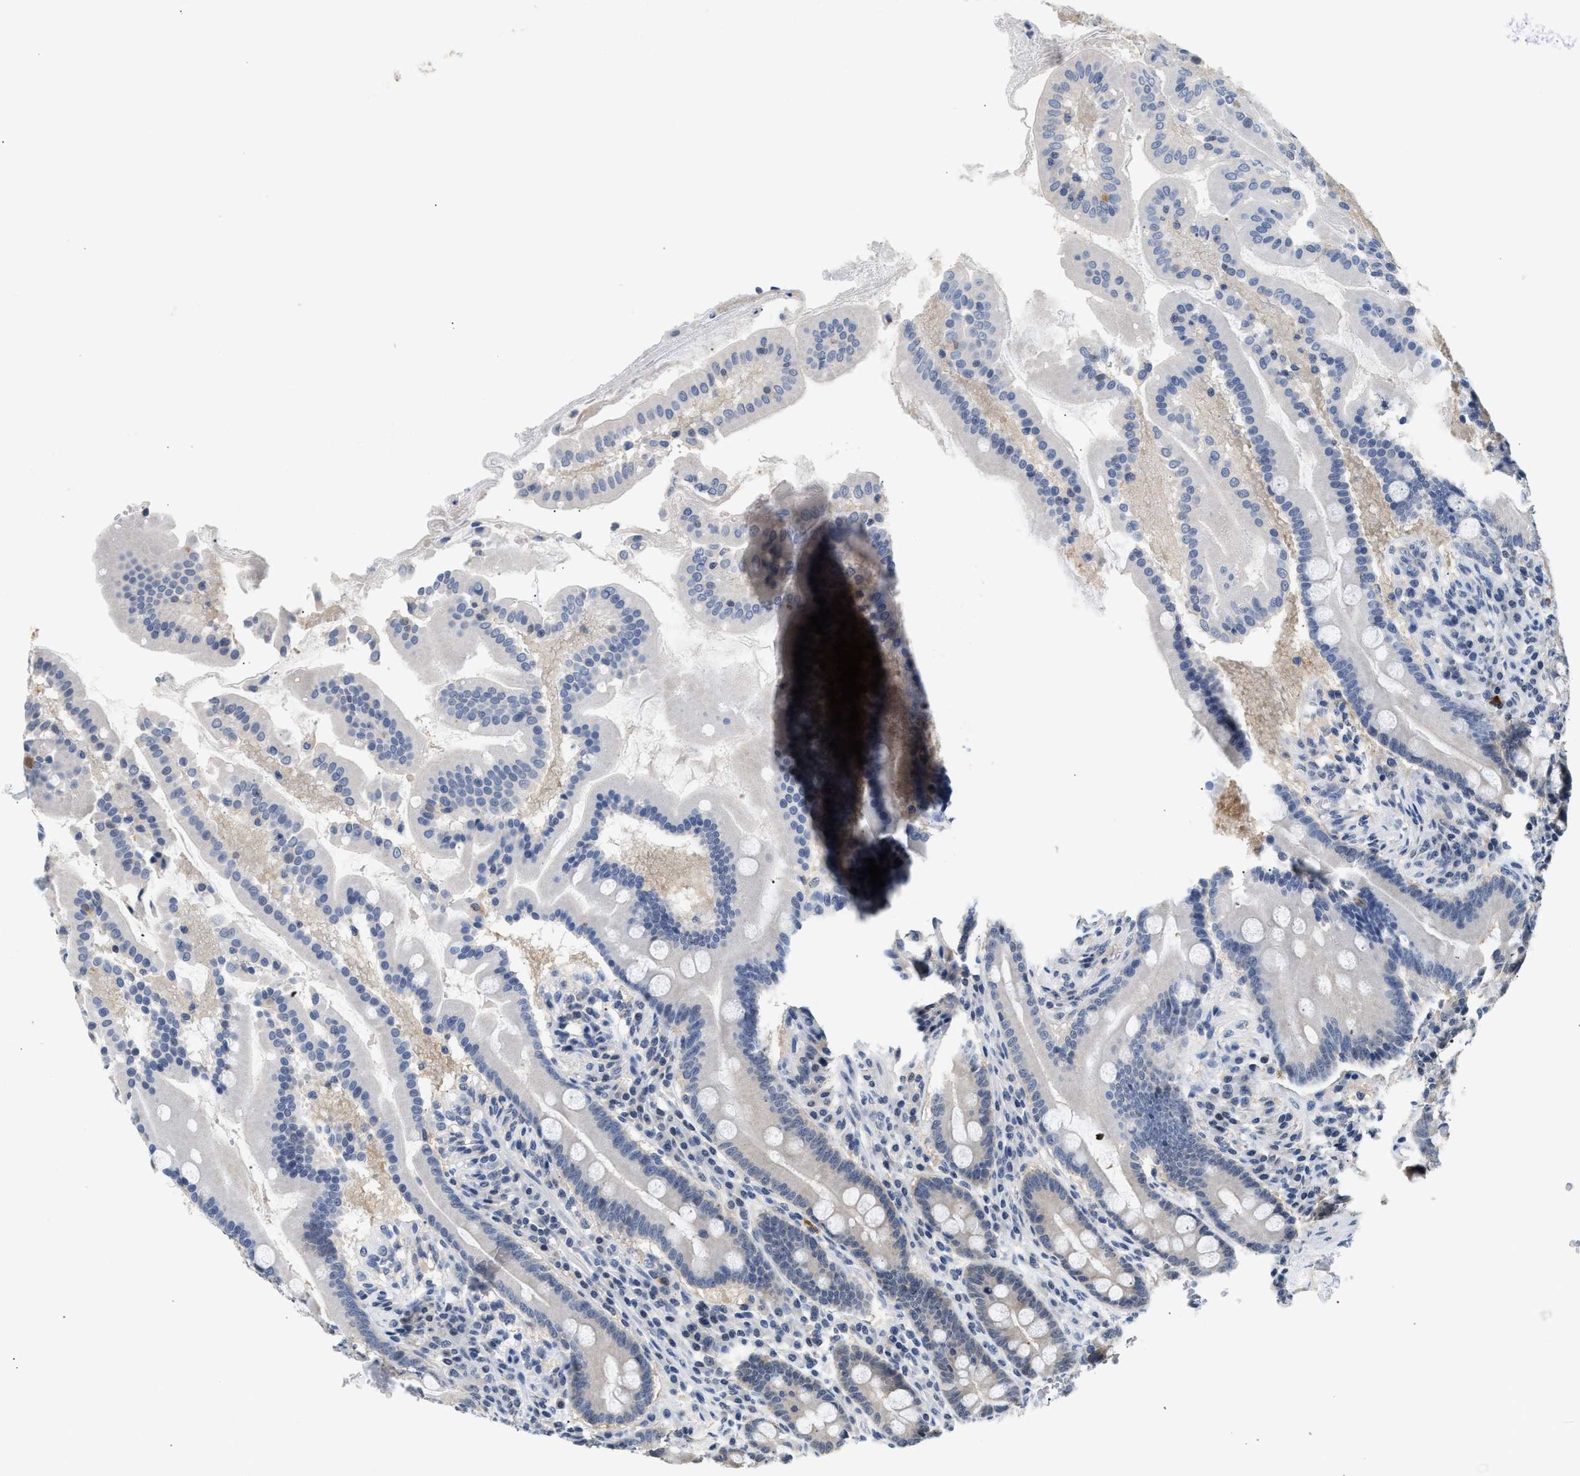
{"staining": {"intensity": "weak", "quantity": "25%-75%", "location": "cytoplasmic/membranous"}, "tissue": "duodenum", "cell_type": "Glandular cells", "image_type": "normal", "snomed": [{"axis": "morphology", "description": "Normal tissue, NOS"}, {"axis": "topography", "description": "Duodenum"}], "caption": "This micrograph reveals immunohistochemistry (IHC) staining of benign duodenum, with low weak cytoplasmic/membranous positivity in about 25%-75% of glandular cells.", "gene": "PPM1L", "patient": {"sex": "male", "age": 50}}